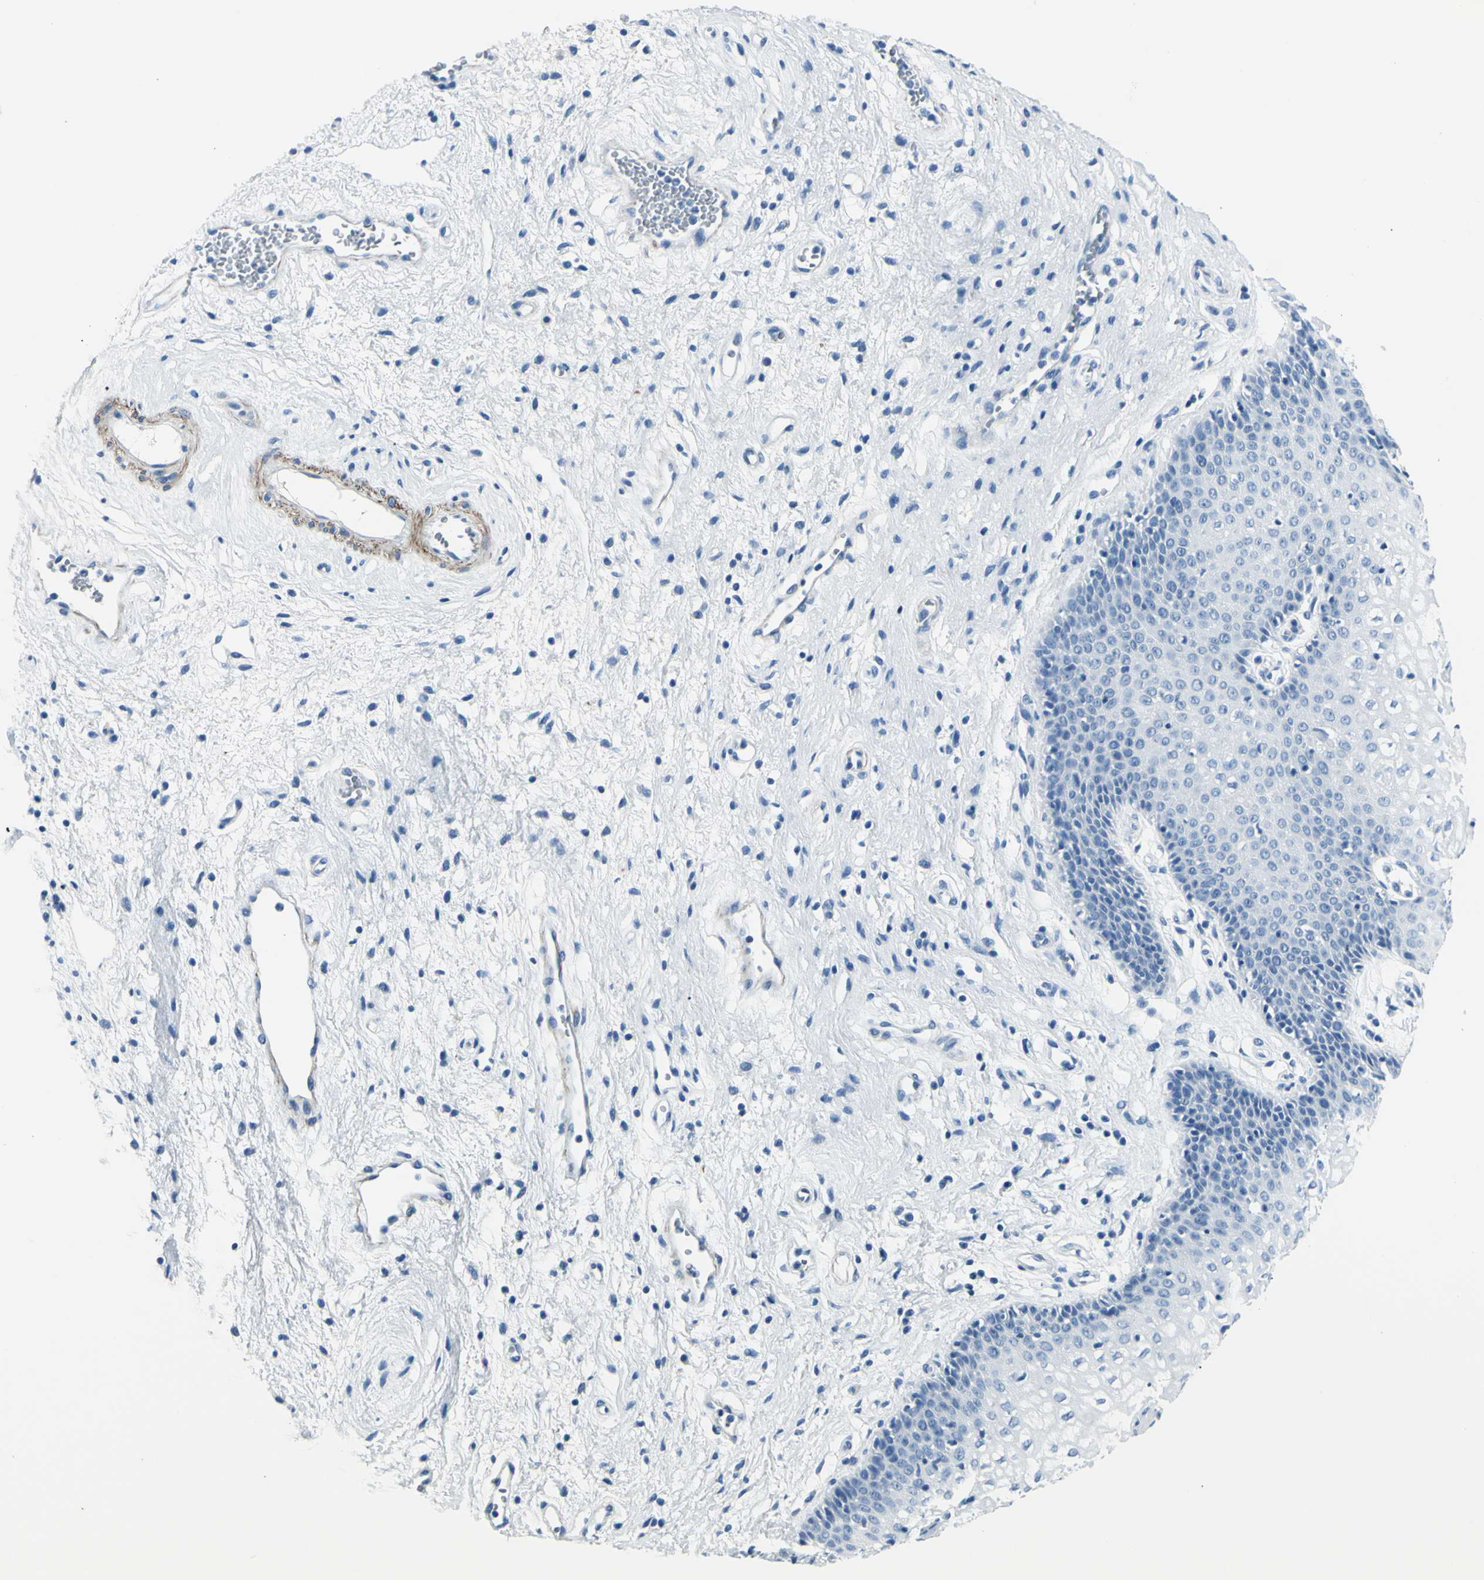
{"staining": {"intensity": "negative", "quantity": "none", "location": "none"}, "tissue": "vagina", "cell_type": "Squamous epithelial cells", "image_type": "normal", "snomed": [{"axis": "morphology", "description": "Normal tissue, NOS"}, {"axis": "topography", "description": "Vagina"}], "caption": "DAB (3,3'-diaminobenzidine) immunohistochemical staining of benign human vagina reveals no significant expression in squamous epithelial cells. Nuclei are stained in blue.", "gene": "CDH15", "patient": {"sex": "female", "age": 34}}